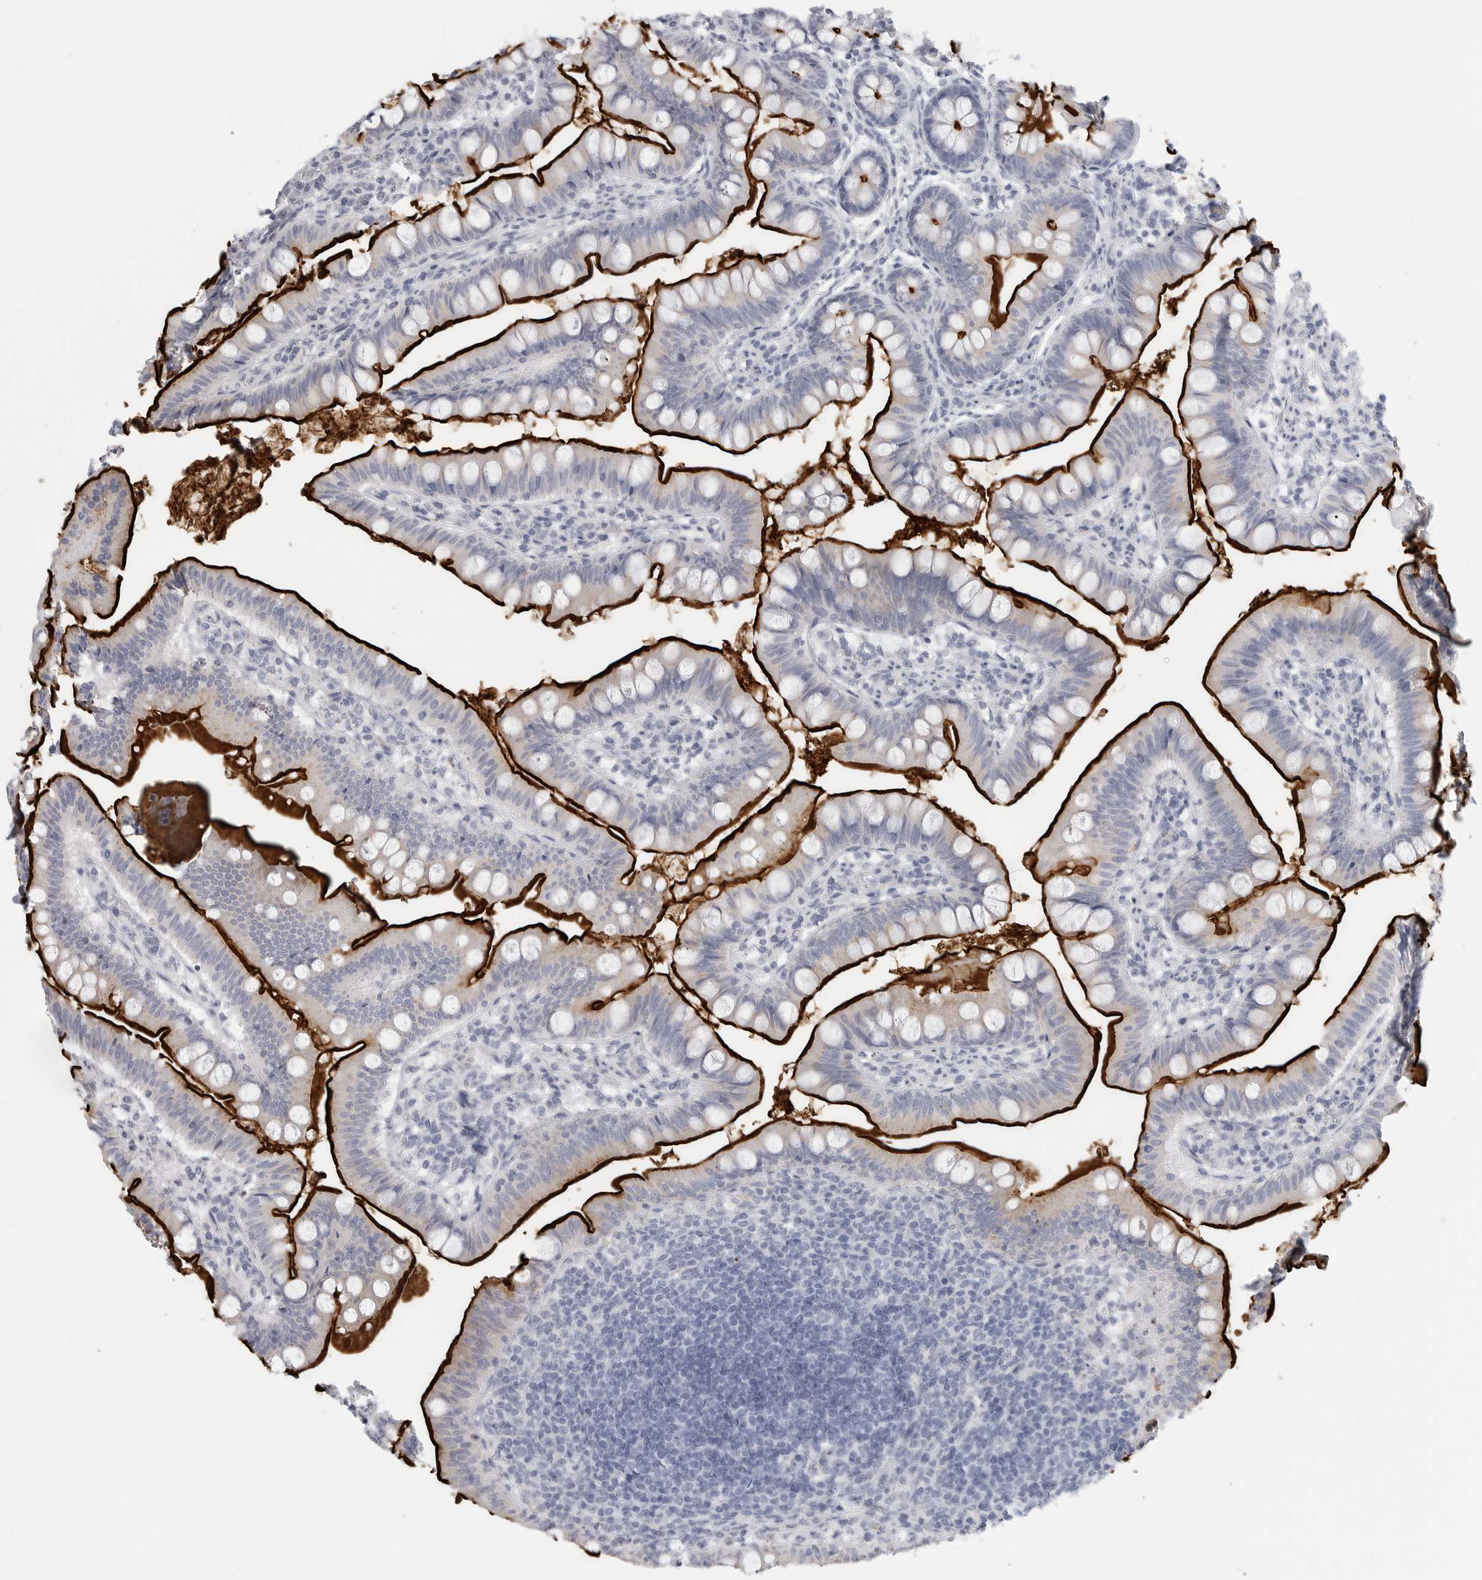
{"staining": {"intensity": "strong", "quantity": ">75%", "location": "cytoplasmic/membranous"}, "tissue": "small intestine", "cell_type": "Glandular cells", "image_type": "normal", "snomed": [{"axis": "morphology", "description": "Normal tissue, NOS"}, {"axis": "topography", "description": "Small intestine"}], "caption": "Immunohistochemistry (DAB) staining of normal small intestine reveals strong cytoplasmic/membranous protein expression in about >75% of glandular cells. The staining is performed using DAB brown chromogen to label protein expression. The nuclei are counter-stained blue using hematoxylin.", "gene": "TNR", "patient": {"sex": "male", "age": 7}}